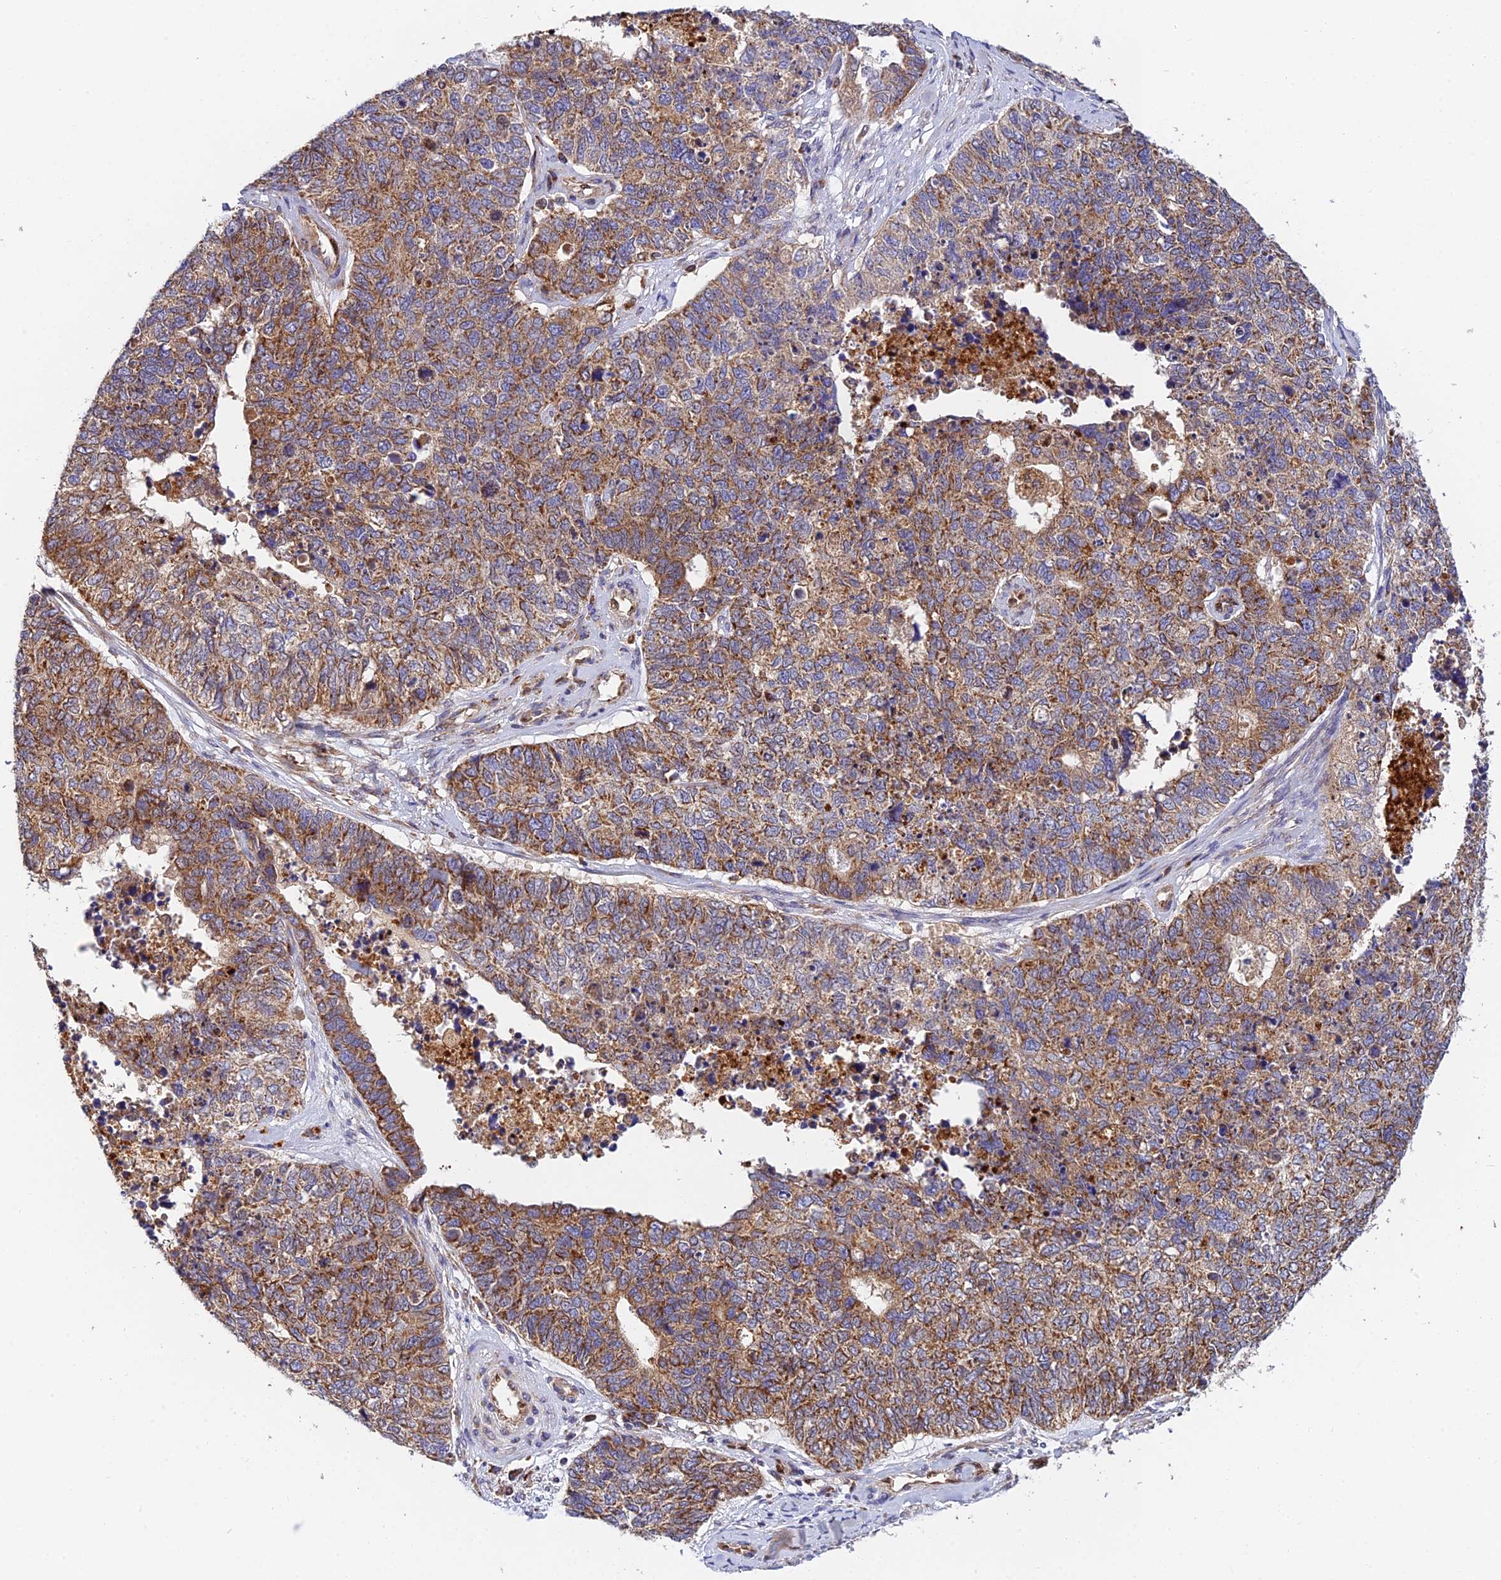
{"staining": {"intensity": "moderate", "quantity": ">75%", "location": "cytoplasmic/membranous"}, "tissue": "cervical cancer", "cell_type": "Tumor cells", "image_type": "cancer", "snomed": [{"axis": "morphology", "description": "Squamous cell carcinoma, NOS"}, {"axis": "topography", "description": "Cervix"}], "caption": "Cervical cancer (squamous cell carcinoma) stained with immunohistochemistry (IHC) exhibits moderate cytoplasmic/membranous staining in approximately >75% of tumor cells. The protein of interest is shown in brown color, while the nuclei are stained blue.", "gene": "PODNL1", "patient": {"sex": "female", "age": 63}}